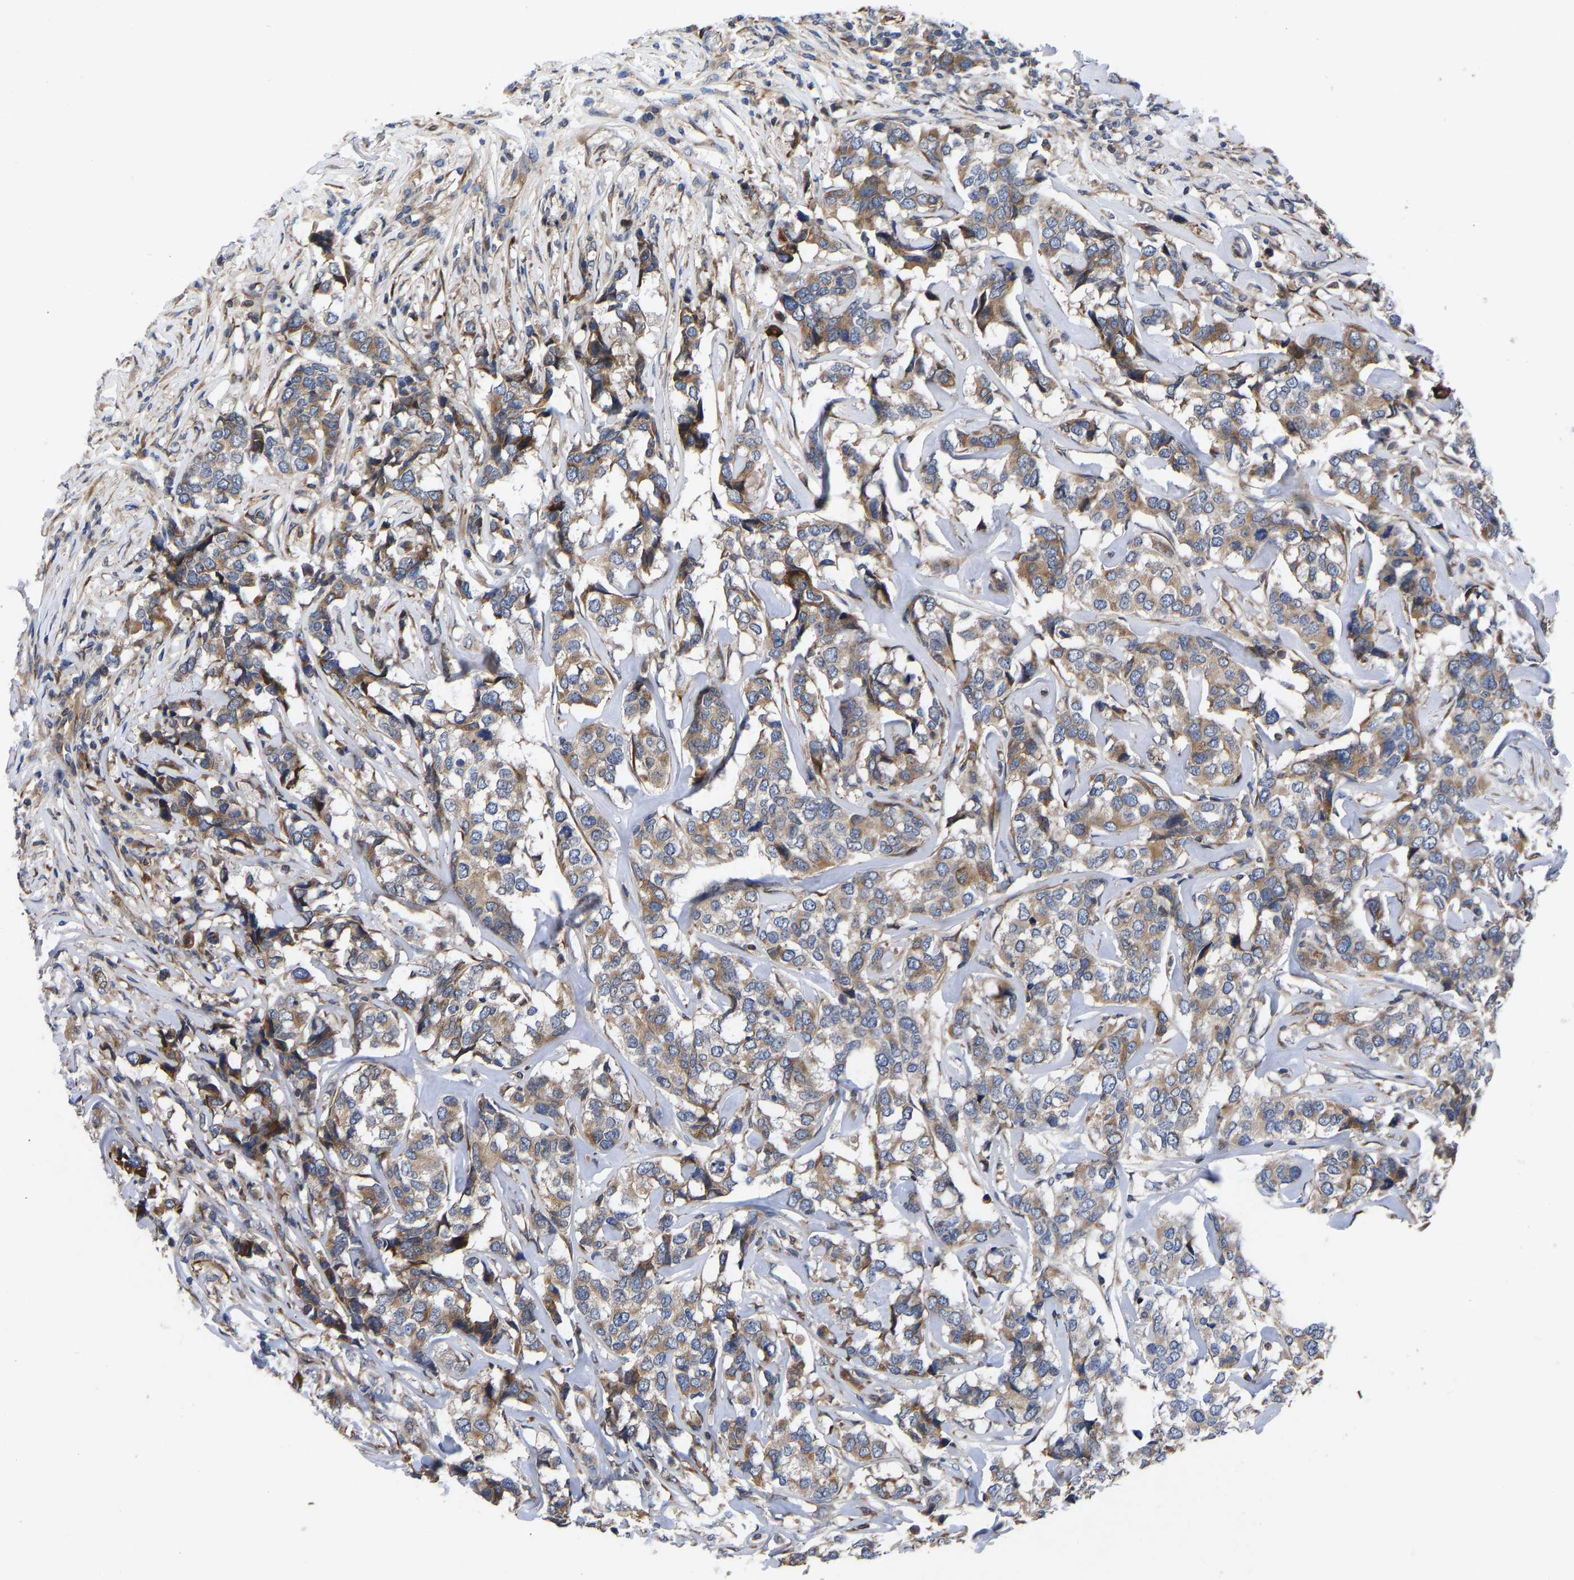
{"staining": {"intensity": "moderate", "quantity": ">75%", "location": "cytoplasmic/membranous"}, "tissue": "breast cancer", "cell_type": "Tumor cells", "image_type": "cancer", "snomed": [{"axis": "morphology", "description": "Lobular carcinoma"}, {"axis": "topography", "description": "Breast"}], "caption": "Immunohistochemistry (IHC) staining of breast lobular carcinoma, which shows medium levels of moderate cytoplasmic/membranous staining in approximately >75% of tumor cells indicating moderate cytoplasmic/membranous protein positivity. The staining was performed using DAB (brown) for protein detection and nuclei were counterstained in hematoxylin (blue).", "gene": "FRRS1", "patient": {"sex": "female", "age": 59}}